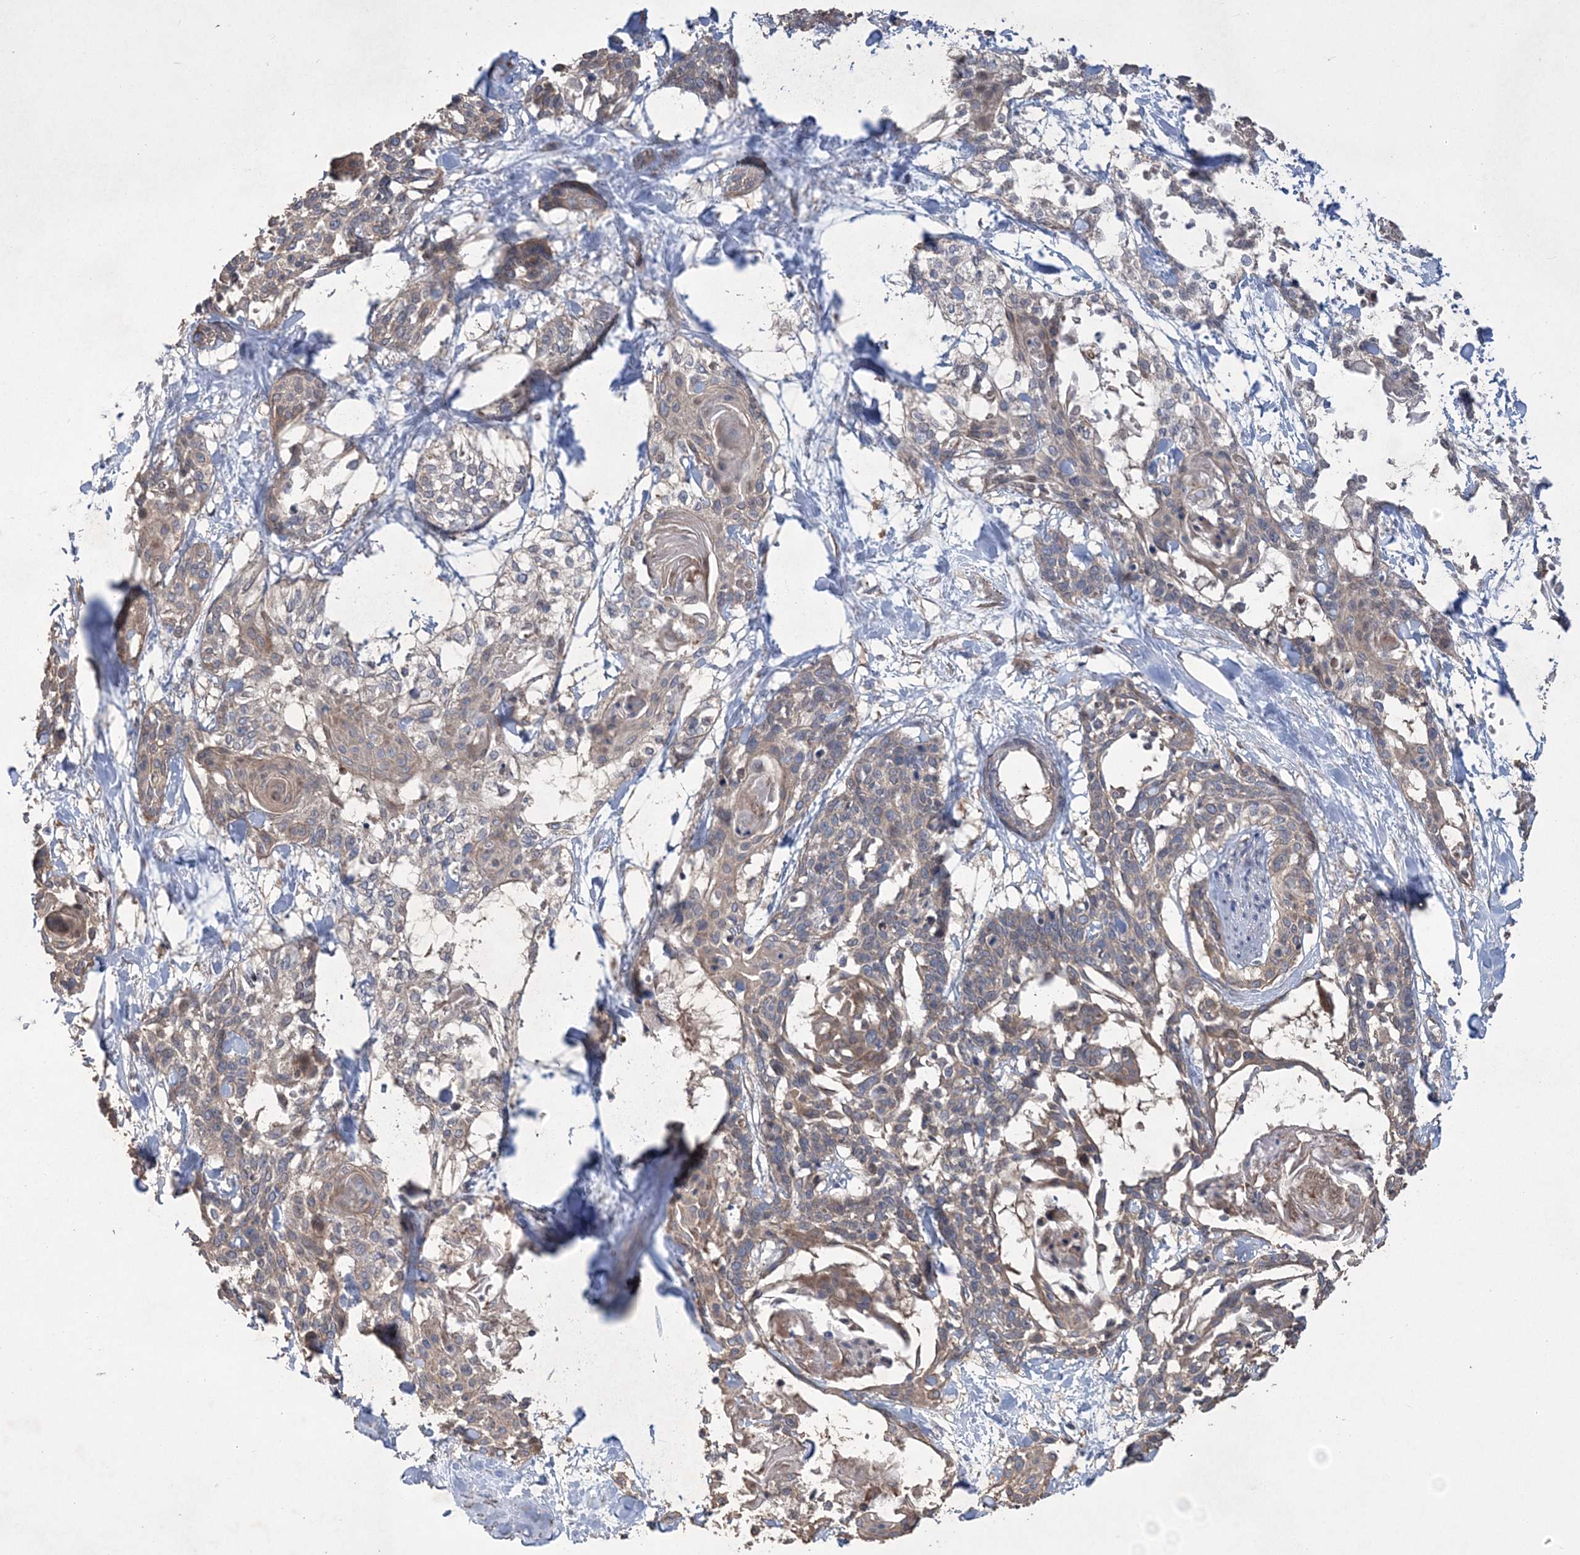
{"staining": {"intensity": "weak", "quantity": ">75%", "location": "cytoplasmic/membranous"}, "tissue": "cervical cancer", "cell_type": "Tumor cells", "image_type": "cancer", "snomed": [{"axis": "morphology", "description": "Squamous cell carcinoma, NOS"}, {"axis": "topography", "description": "Cervix"}], "caption": "An immunohistochemistry image of tumor tissue is shown. Protein staining in brown highlights weak cytoplasmic/membranous positivity in cervical cancer within tumor cells. The protein of interest is shown in brown color, while the nuclei are stained blue.", "gene": "MTRF1L", "patient": {"sex": "female", "age": 57}}